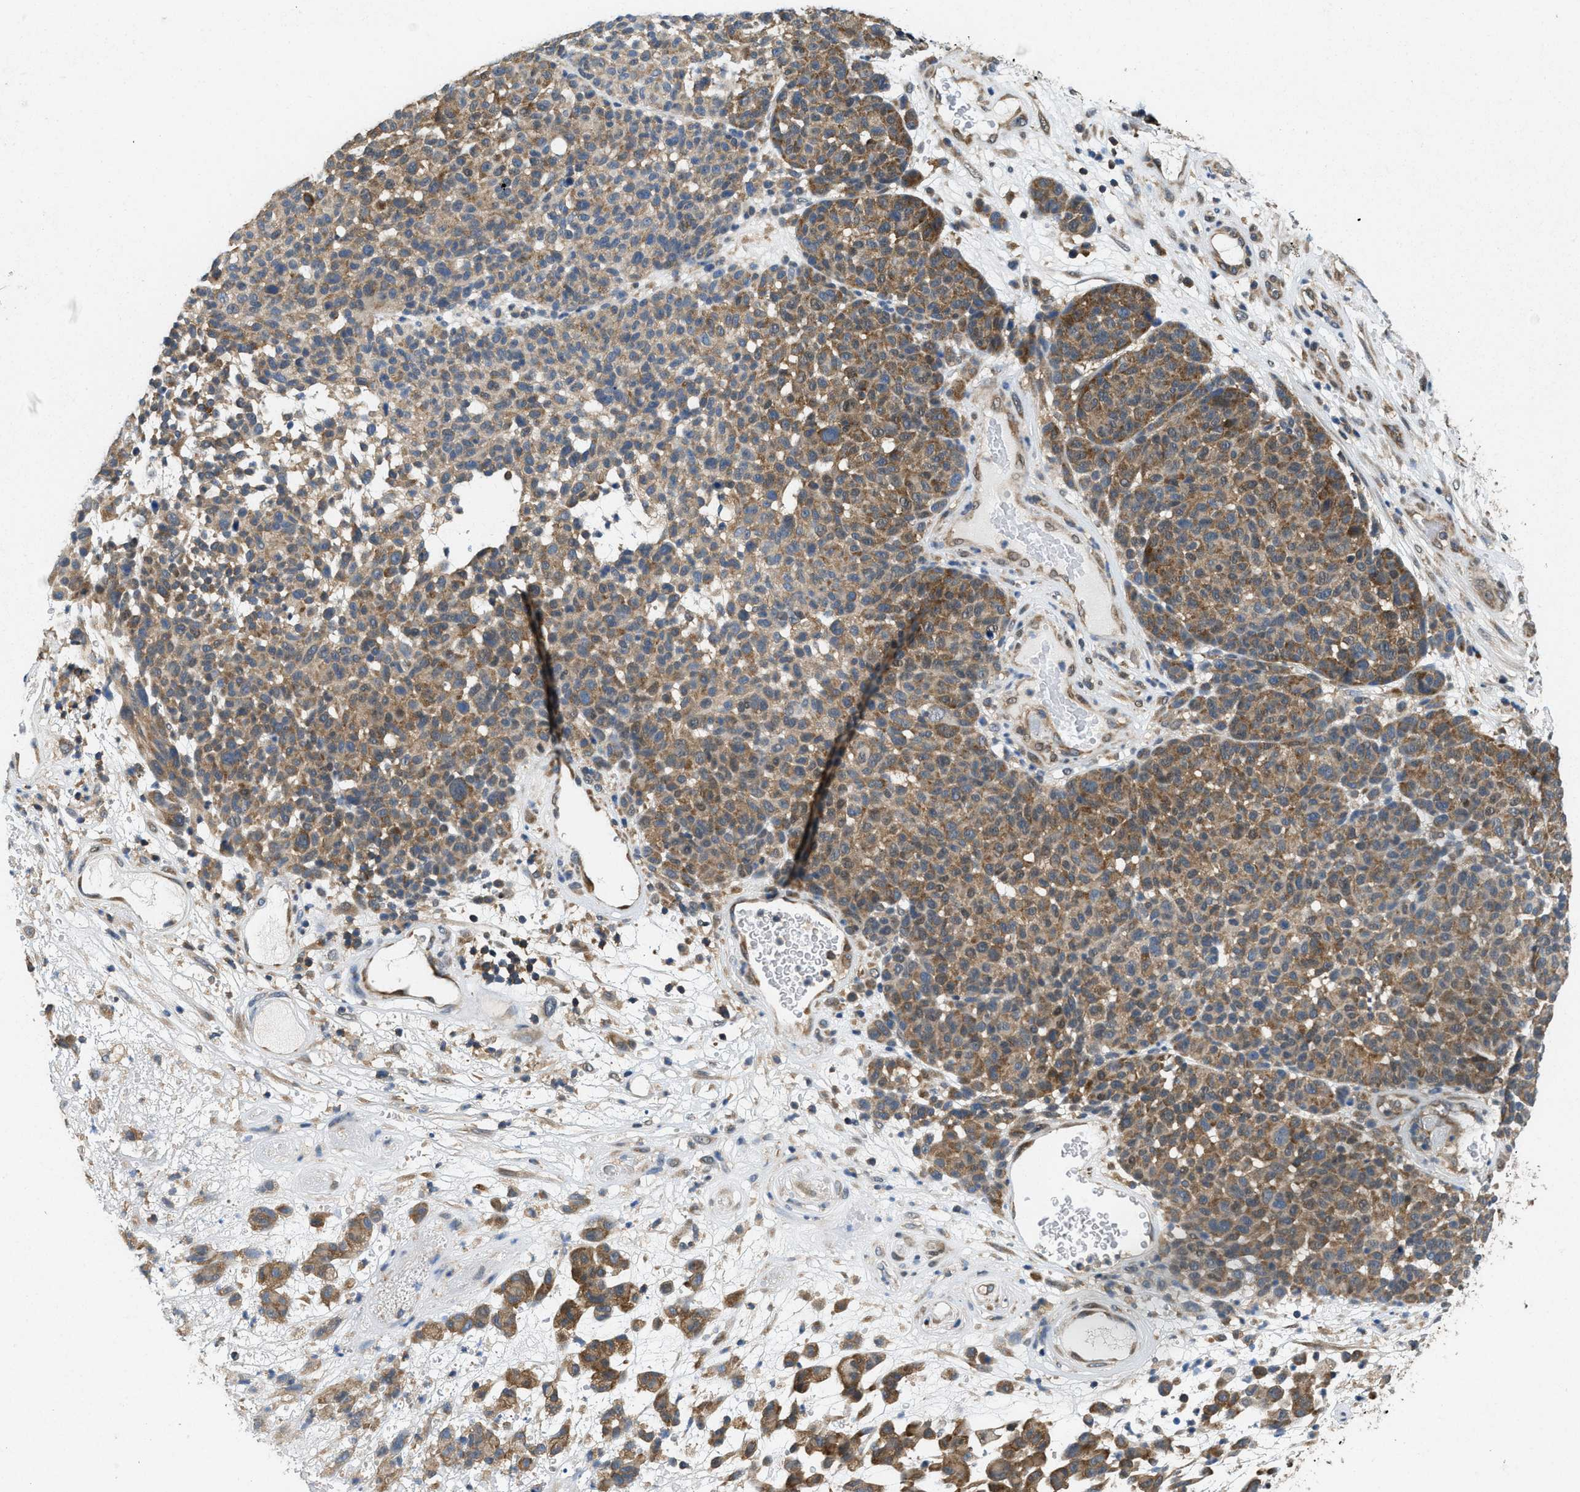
{"staining": {"intensity": "moderate", "quantity": ">75%", "location": "cytoplasmic/membranous,nuclear"}, "tissue": "melanoma", "cell_type": "Tumor cells", "image_type": "cancer", "snomed": [{"axis": "morphology", "description": "Malignant melanoma, NOS"}, {"axis": "topography", "description": "Skin"}], "caption": "Human malignant melanoma stained for a protein (brown) displays moderate cytoplasmic/membranous and nuclear positive positivity in approximately >75% of tumor cells.", "gene": "ATF7IP", "patient": {"sex": "male", "age": 59}}